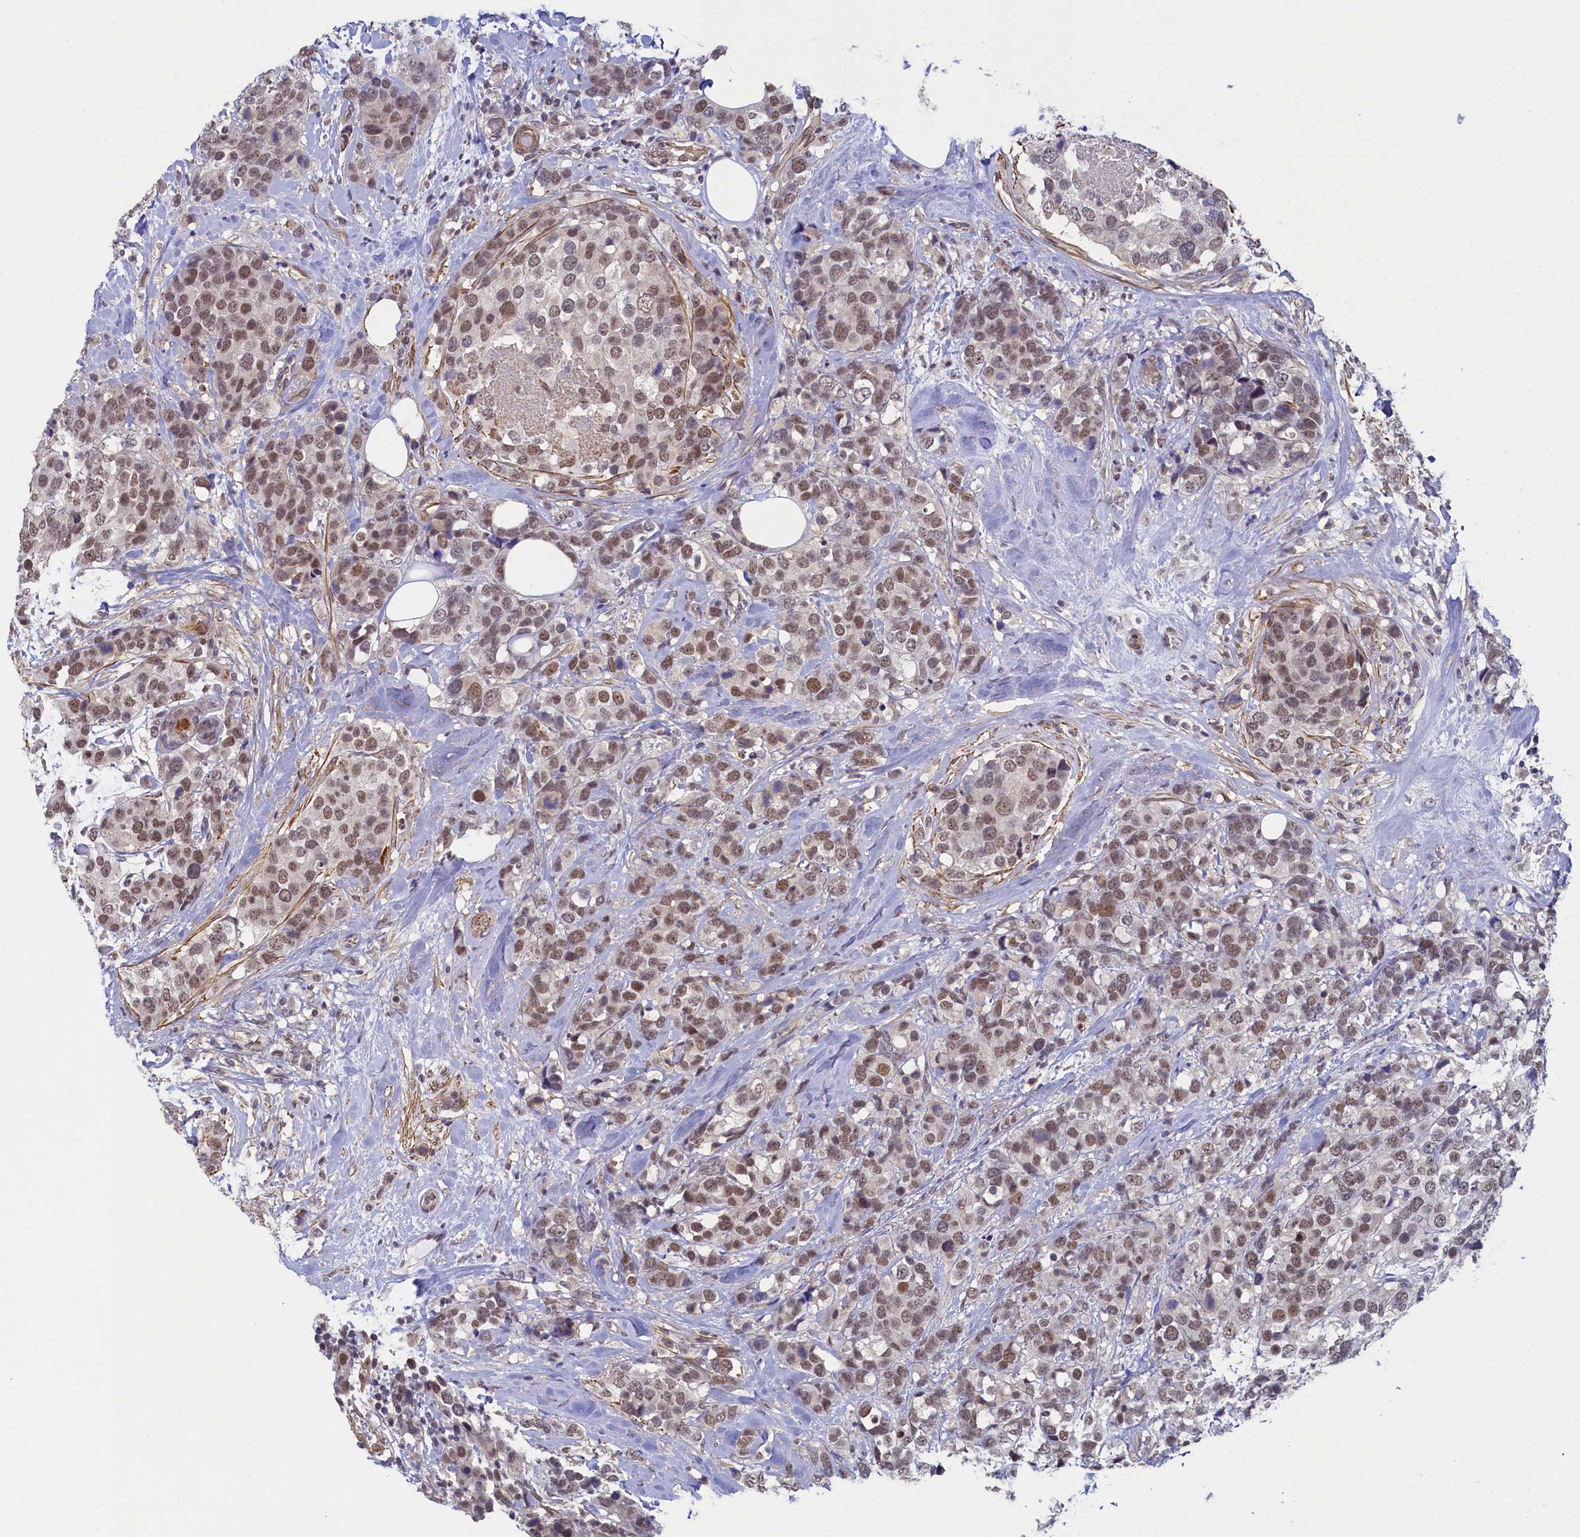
{"staining": {"intensity": "moderate", "quantity": ">75%", "location": "nuclear"}, "tissue": "breast cancer", "cell_type": "Tumor cells", "image_type": "cancer", "snomed": [{"axis": "morphology", "description": "Lobular carcinoma"}, {"axis": "topography", "description": "Breast"}], "caption": "Lobular carcinoma (breast) stained with a brown dye displays moderate nuclear positive staining in approximately >75% of tumor cells.", "gene": "INTS14", "patient": {"sex": "female", "age": 59}}